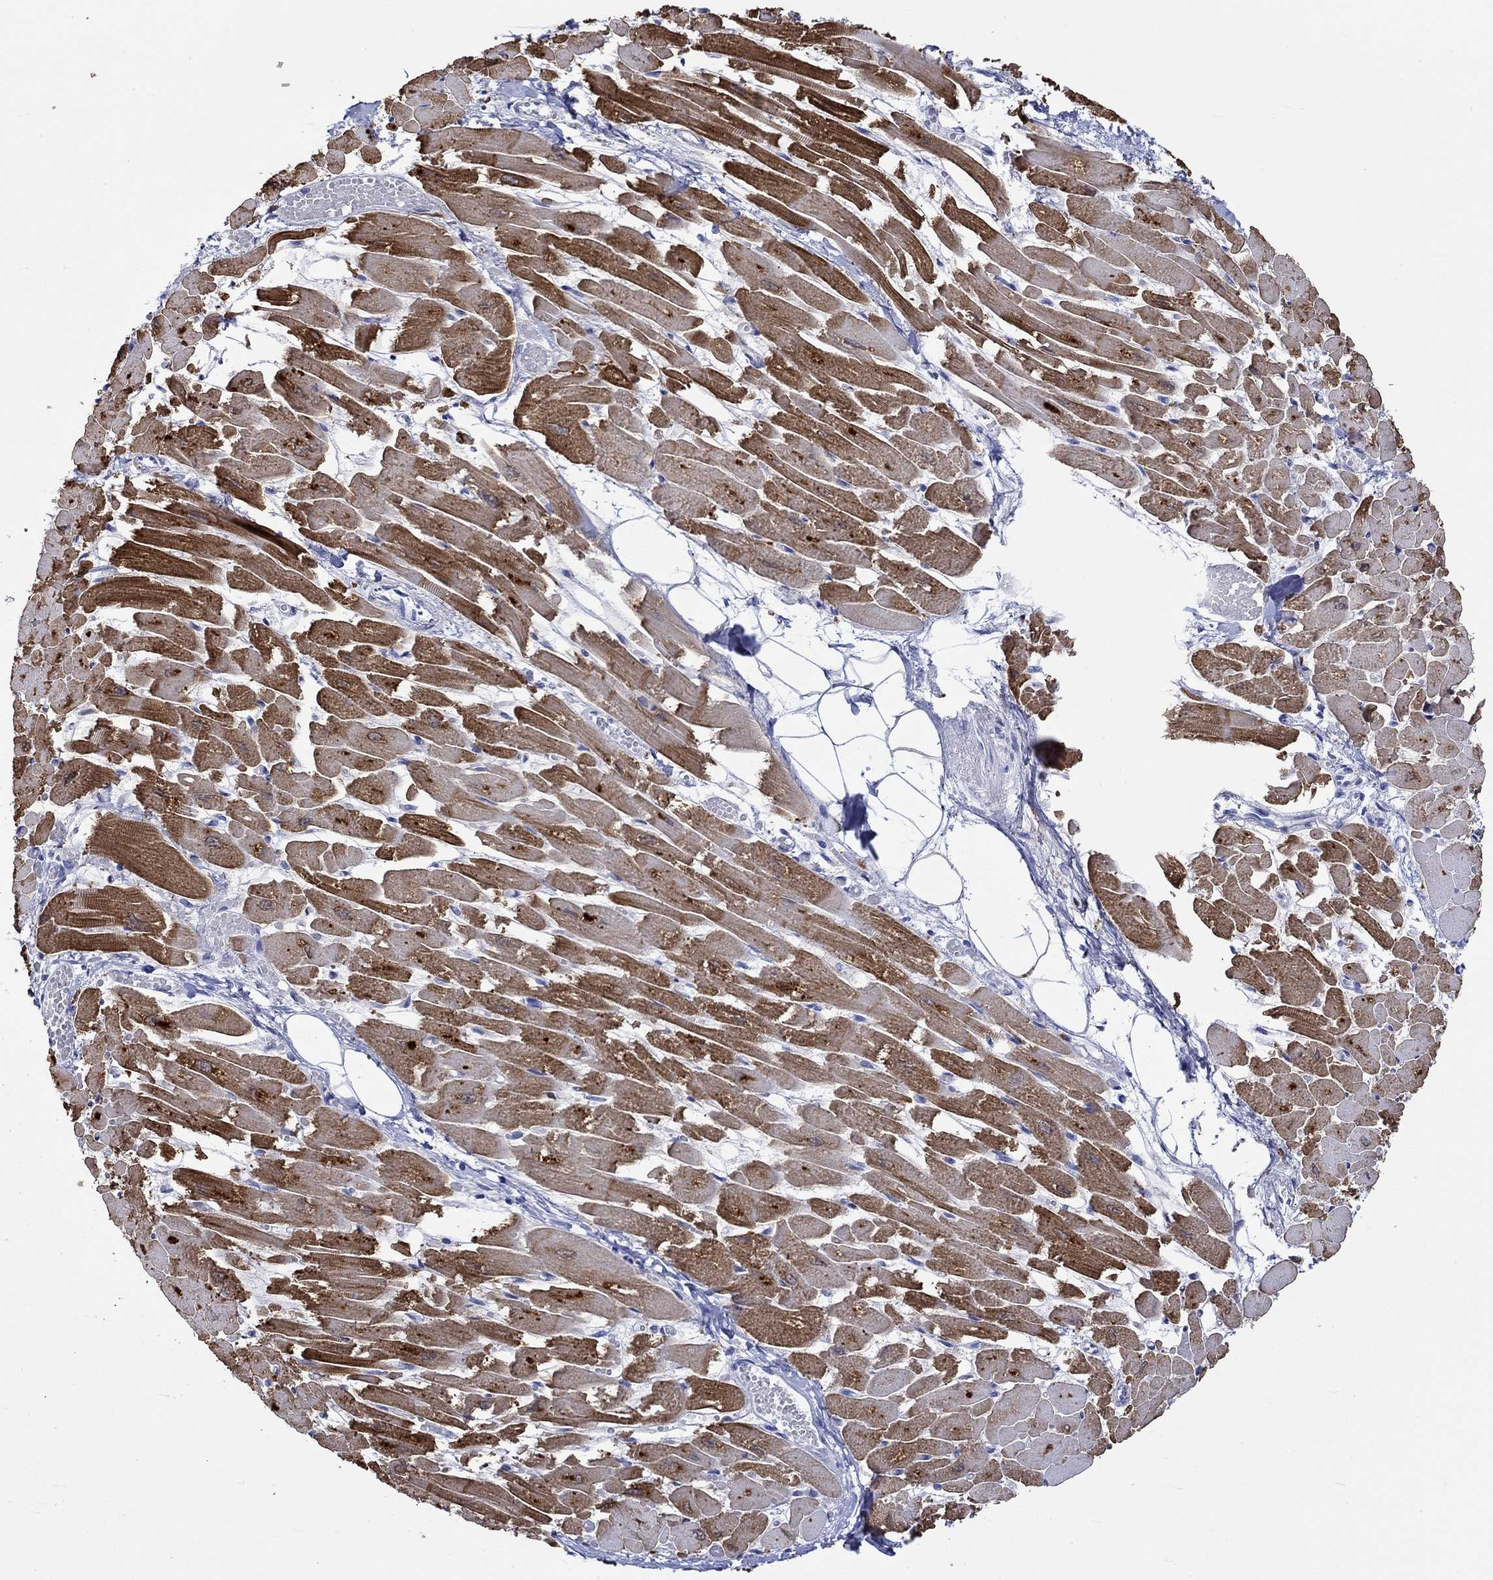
{"staining": {"intensity": "strong", "quantity": ">75%", "location": "cytoplasmic/membranous"}, "tissue": "heart muscle", "cell_type": "Cardiomyocytes", "image_type": "normal", "snomed": [{"axis": "morphology", "description": "Normal tissue, NOS"}, {"axis": "topography", "description": "Heart"}], "caption": "Immunohistochemical staining of unremarkable human heart muscle reveals strong cytoplasmic/membranous protein expression in about >75% of cardiomyocytes.", "gene": "CRYAB", "patient": {"sex": "female", "age": 52}}